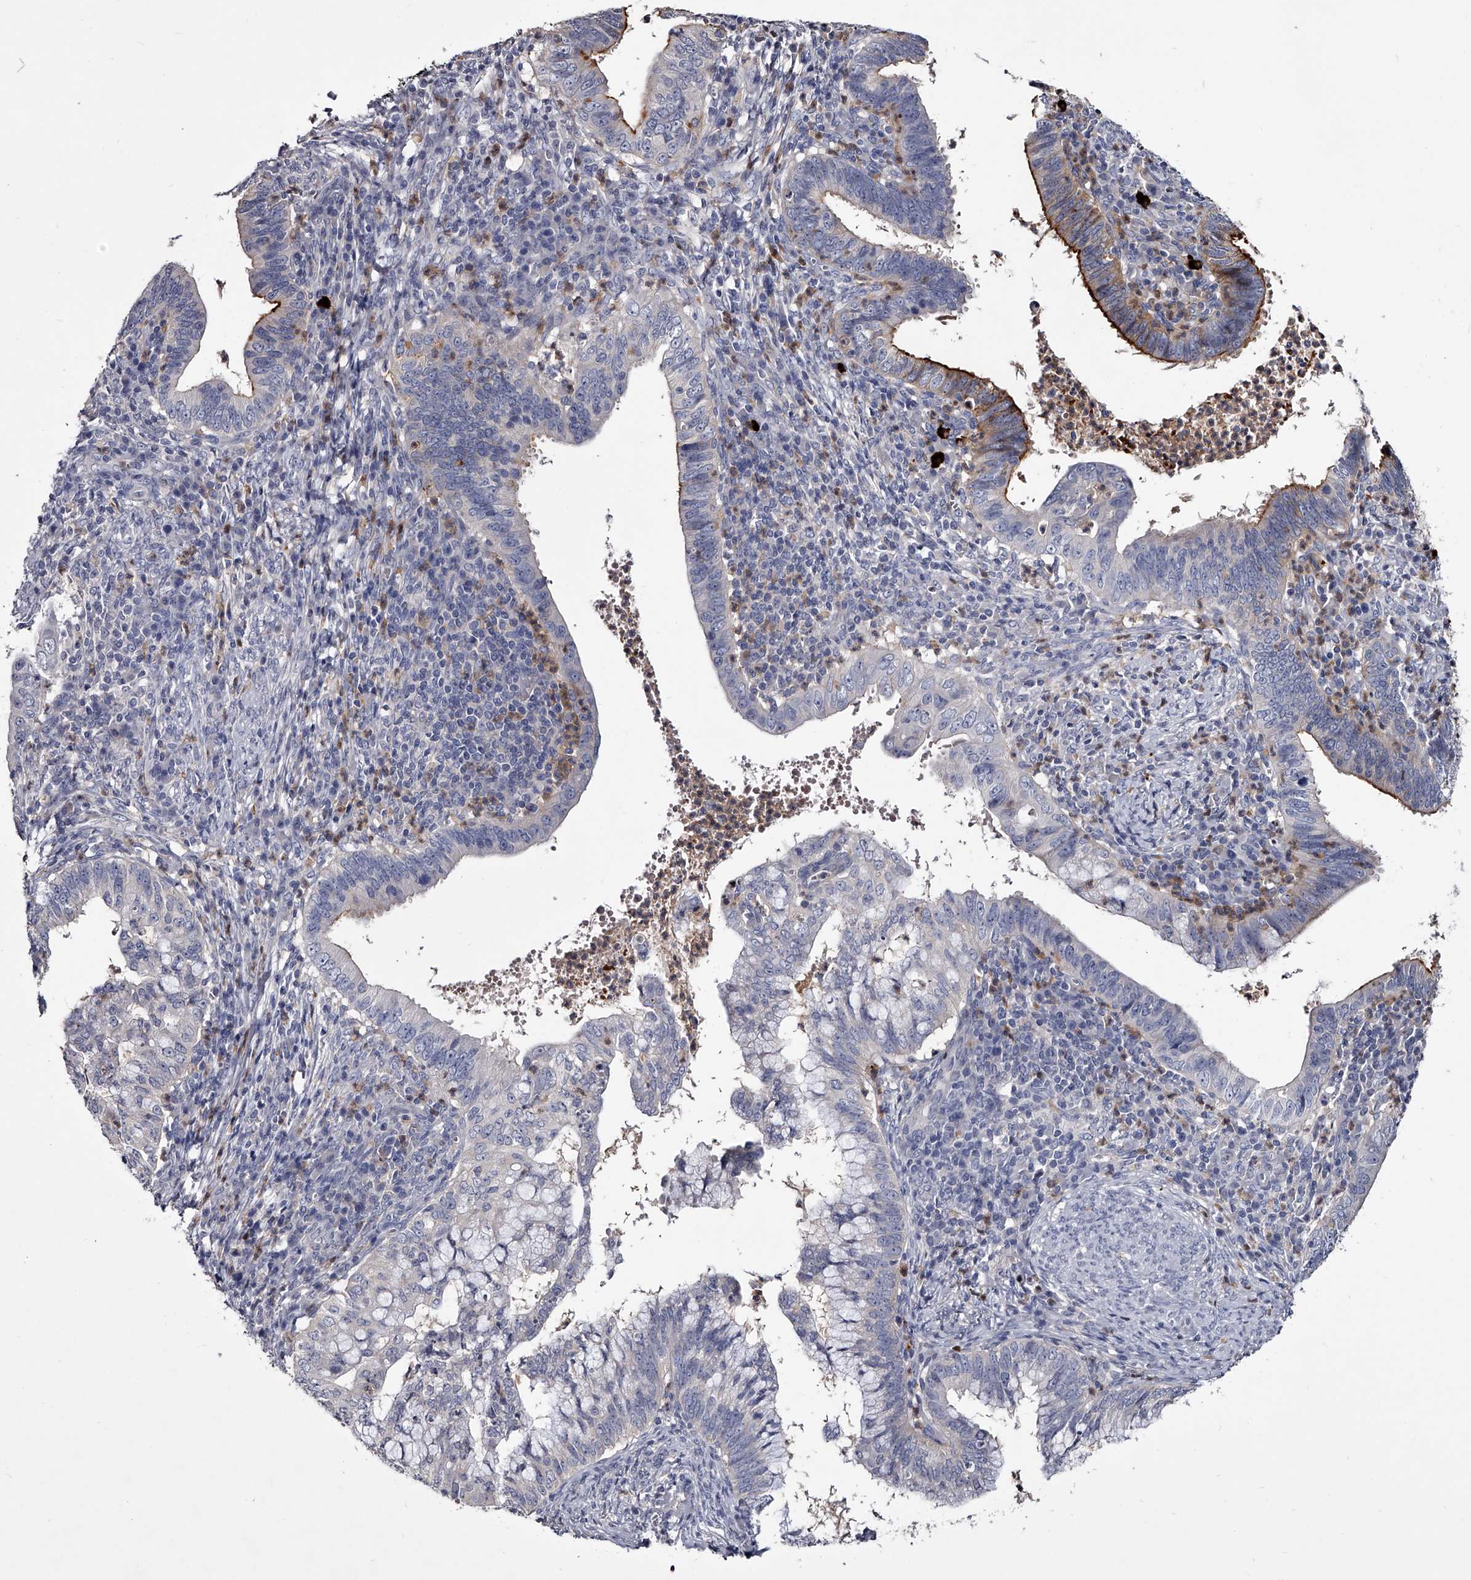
{"staining": {"intensity": "negative", "quantity": "none", "location": "none"}, "tissue": "cervical cancer", "cell_type": "Tumor cells", "image_type": "cancer", "snomed": [{"axis": "morphology", "description": "Adenocarcinoma, NOS"}, {"axis": "topography", "description": "Cervix"}], "caption": "Tumor cells are negative for protein expression in human cervical adenocarcinoma.", "gene": "GAPVD1", "patient": {"sex": "female", "age": 36}}